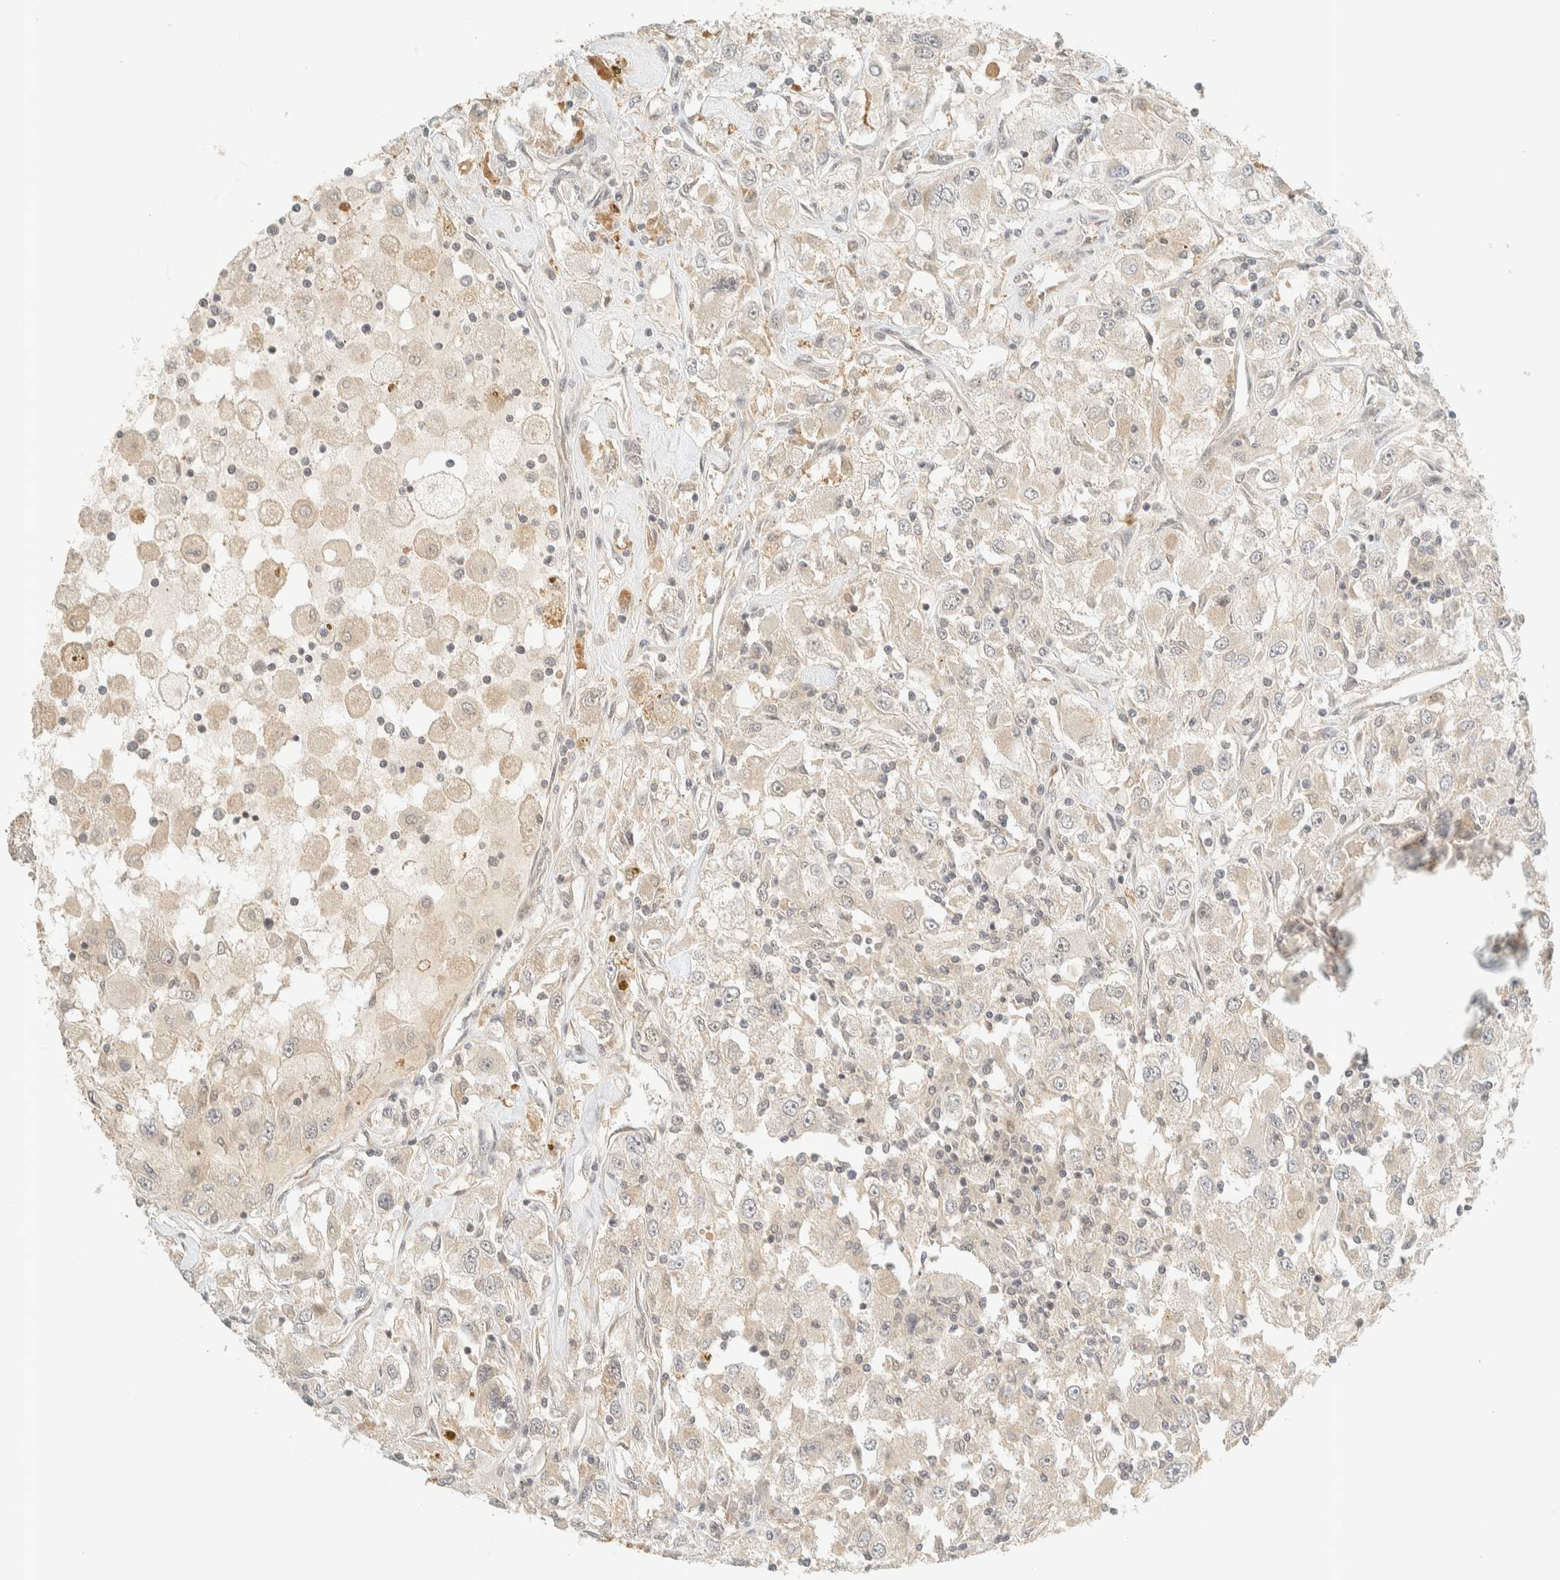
{"staining": {"intensity": "negative", "quantity": "none", "location": "none"}, "tissue": "renal cancer", "cell_type": "Tumor cells", "image_type": "cancer", "snomed": [{"axis": "morphology", "description": "Adenocarcinoma, NOS"}, {"axis": "topography", "description": "Kidney"}], "caption": "Human renal adenocarcinoma stained for a protein using immunohistochemistry shows no expression in tumor cells.", "gene": "KIFAP3", "patient": {"sex": "female", "age": 52}}